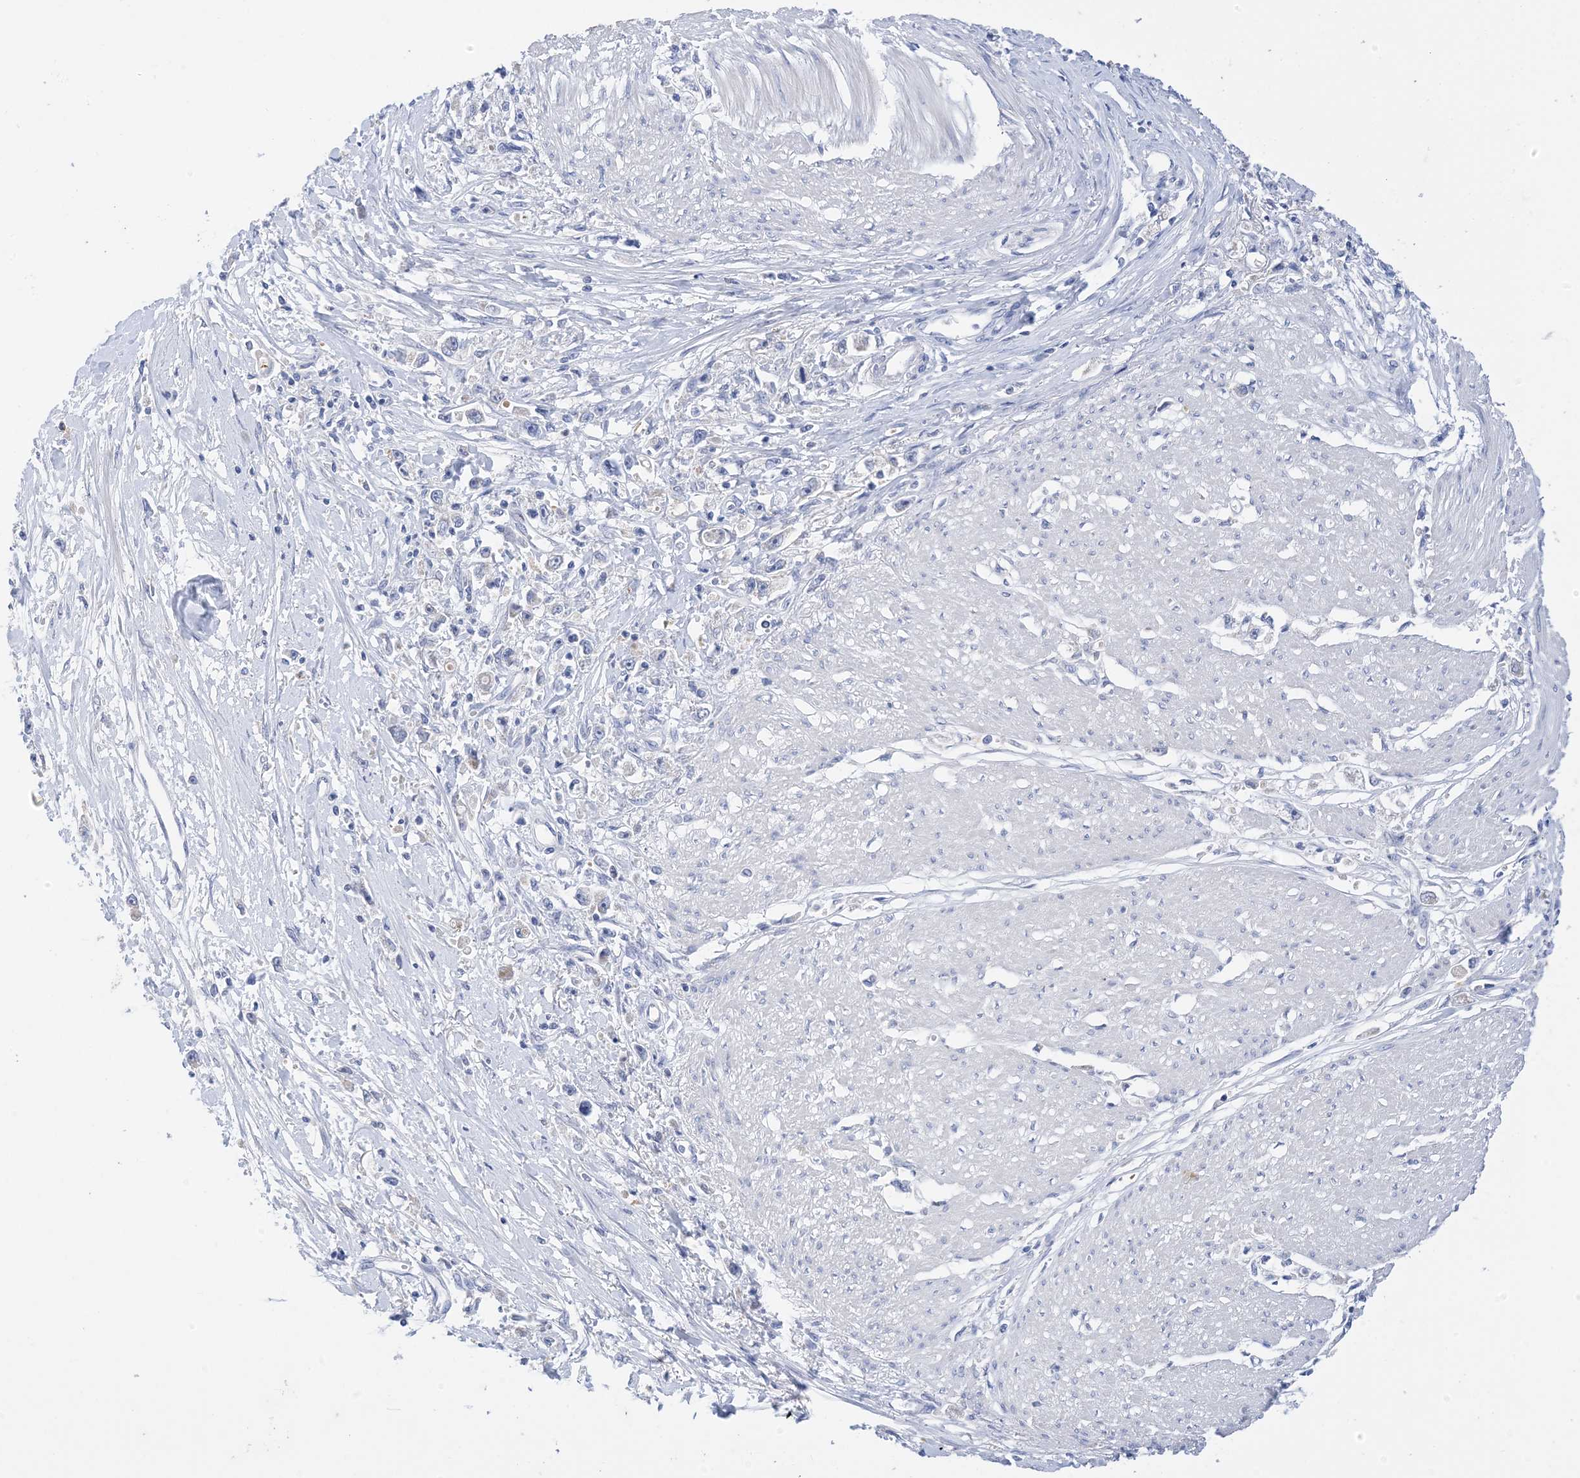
{"staining": {"intensity": "negative", "quantity": "none", "location": "none"}, "tissue": "stomach cancer", "cell_type": "Tumor cells", "image_type": "cancer", "snomed": [{"axis": "morphology", "description": "Adenocarcinoma, NOS"}, {"axis": "topography", "description": "Stomach"}], "caption": "Immunohistochemistry (IHC) image of neoplastic tissue: stomach adenocarcinoma stained with DAB (3,3'-diaminobenzidine) shows no significant protein expression in tumor cells.", "gene": "PLK4", "patient": {"sex": "female", "age": 59}}